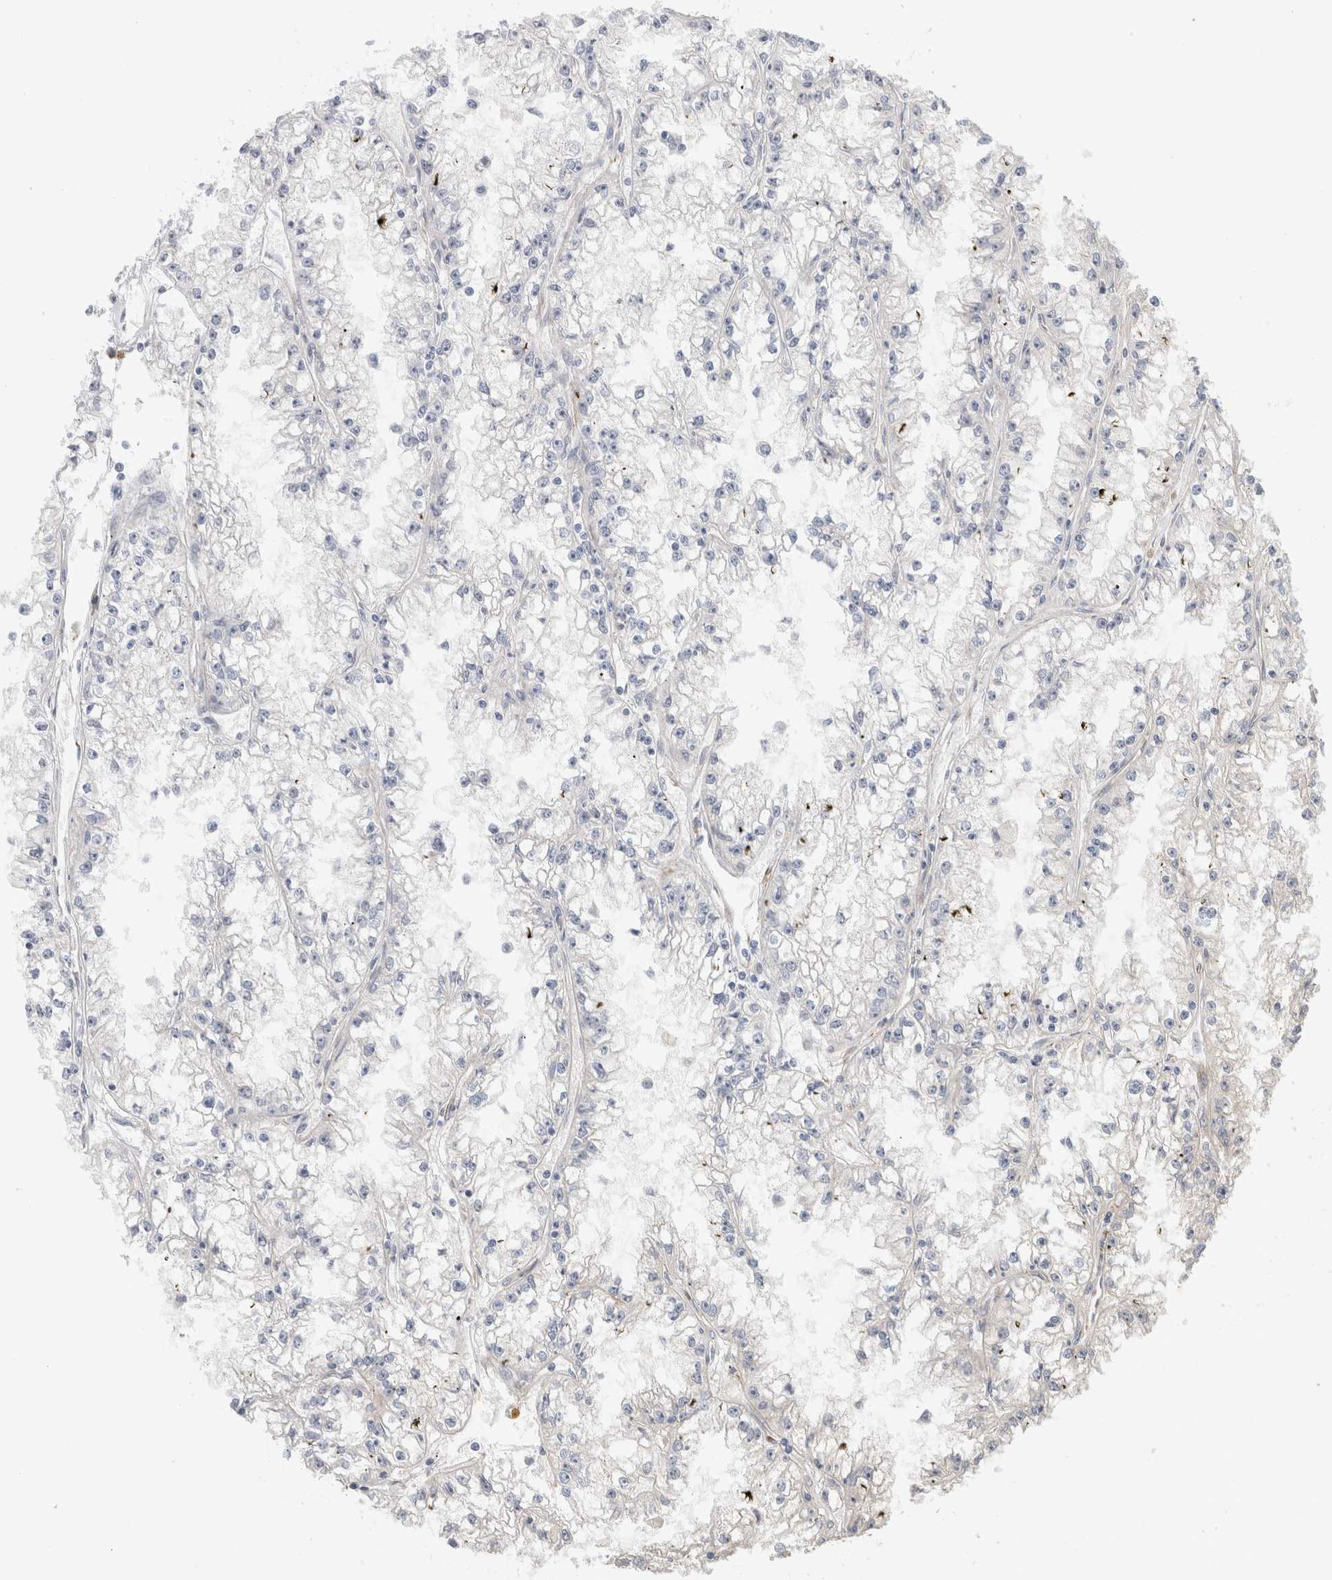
{"staining": {"intensity": "negative", "quantity": "none", "location": "none"}, "tissue": "renal cancer", "cell_type": "Tumor cells", "image_type": "cancer", "snomed": [{"axis": "morphology", "description": "Adenocarcinoma, NOS"}, {"axis": "topography", "description": "Kidney"}], "caption": "Protein analysis of renal adenocarcinoma shows no significant staining in tumor cells. Nuclei are stained in blue.", "gene": "CAAP1", "patient": {"sex": "male", "age": 56}}